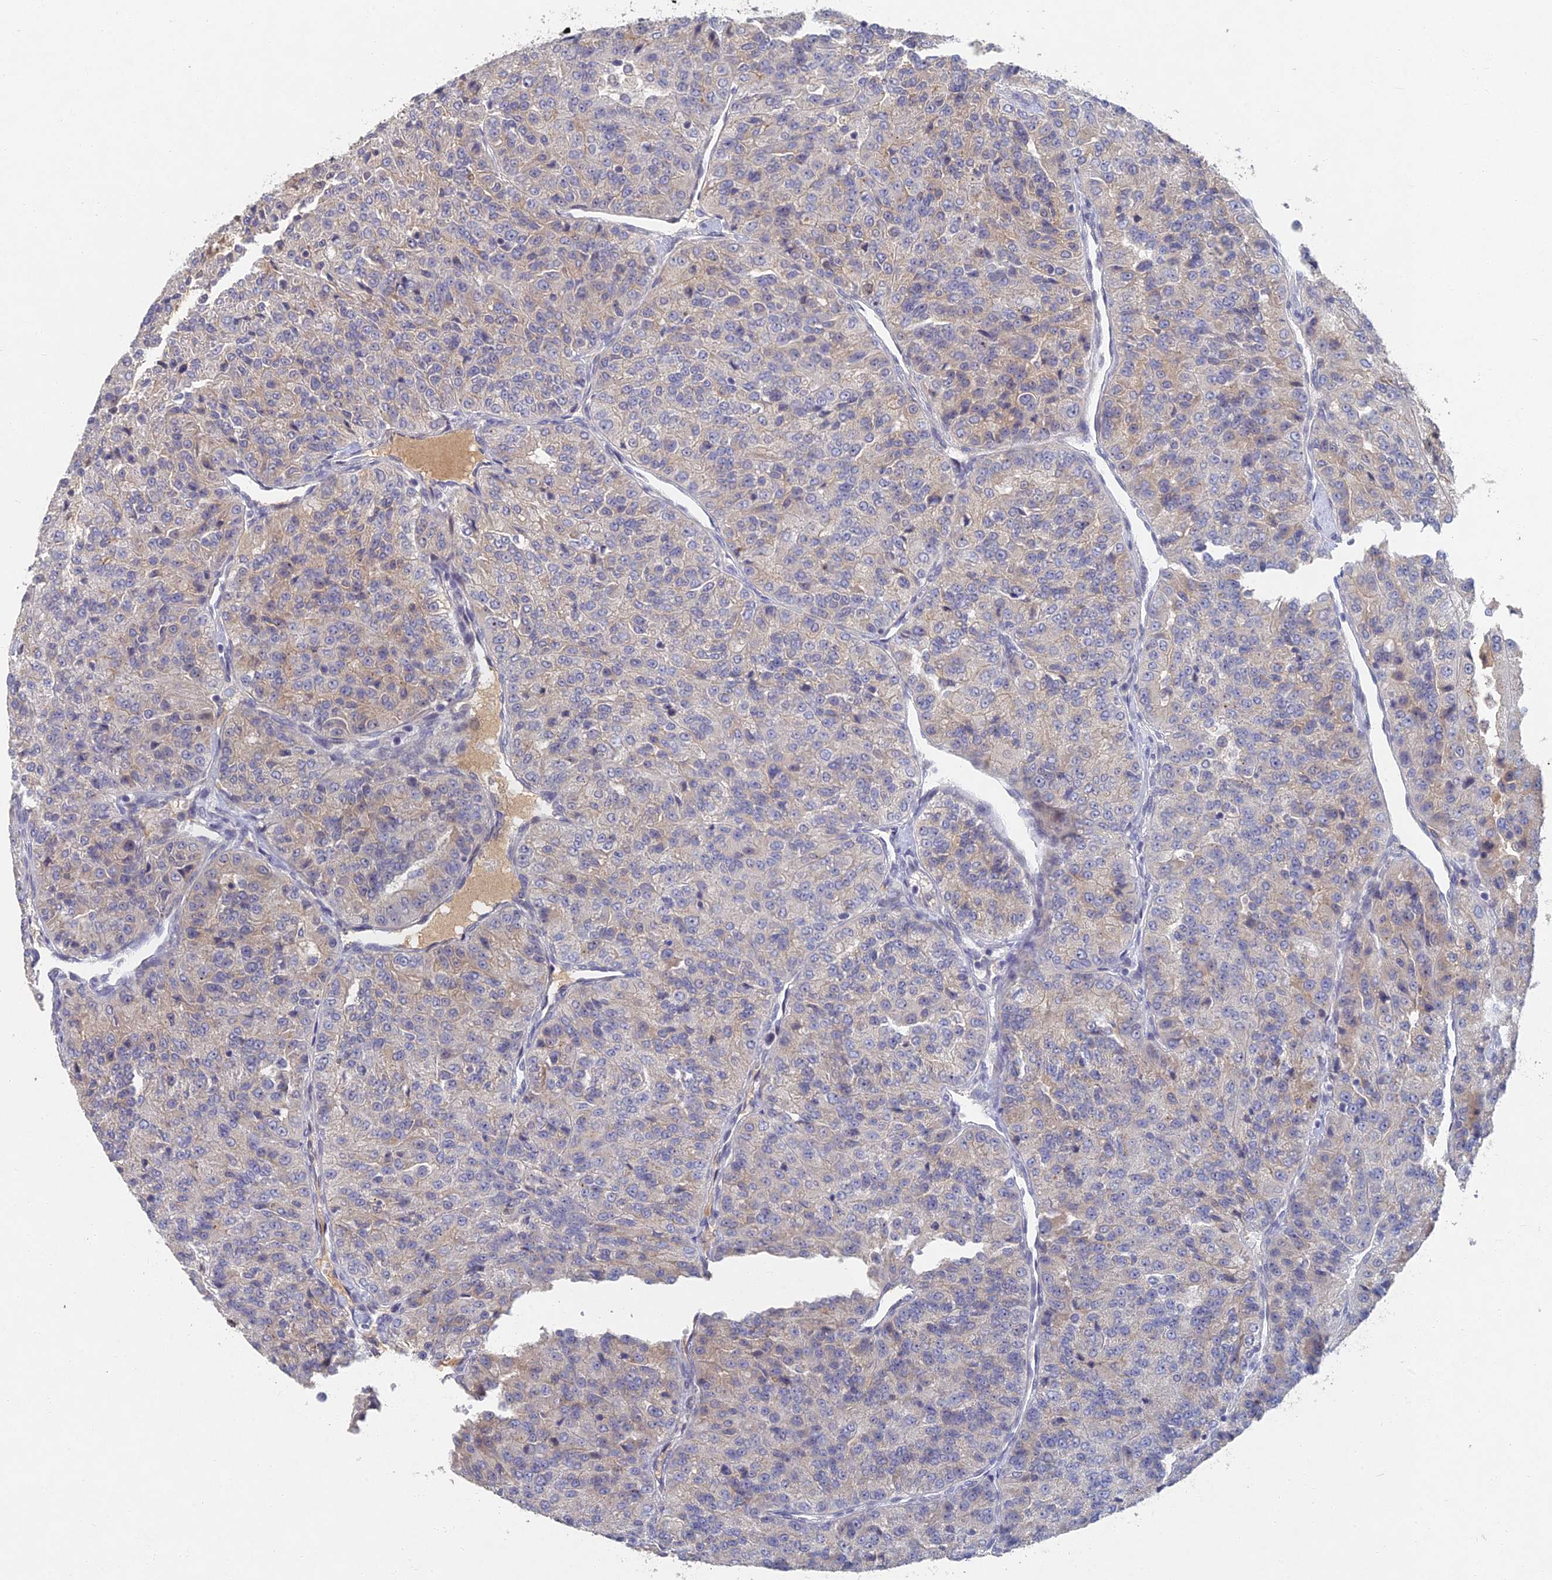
{"staining": {"intensity": "weak", "quantity": "<25%", "location": "cytoplasmic/membranous"}, "tissue": "renal cancer", "cell_type": "Tumor cells", "image_type": "cancer", "snomed": [{"axis": "morphology", "description": "Adenocarcinoma, NOS"}, {"axis": "topography", "description": "Kidney"}], "caption": "This micrograph is of renal cancer stained with immunohistochemistry to label a protein in brown with the nuclei are counter-stained blue. There is no expression in tumor cells.", "gene": "GNA15", "patient": {"sex": "female", "age": 63}}